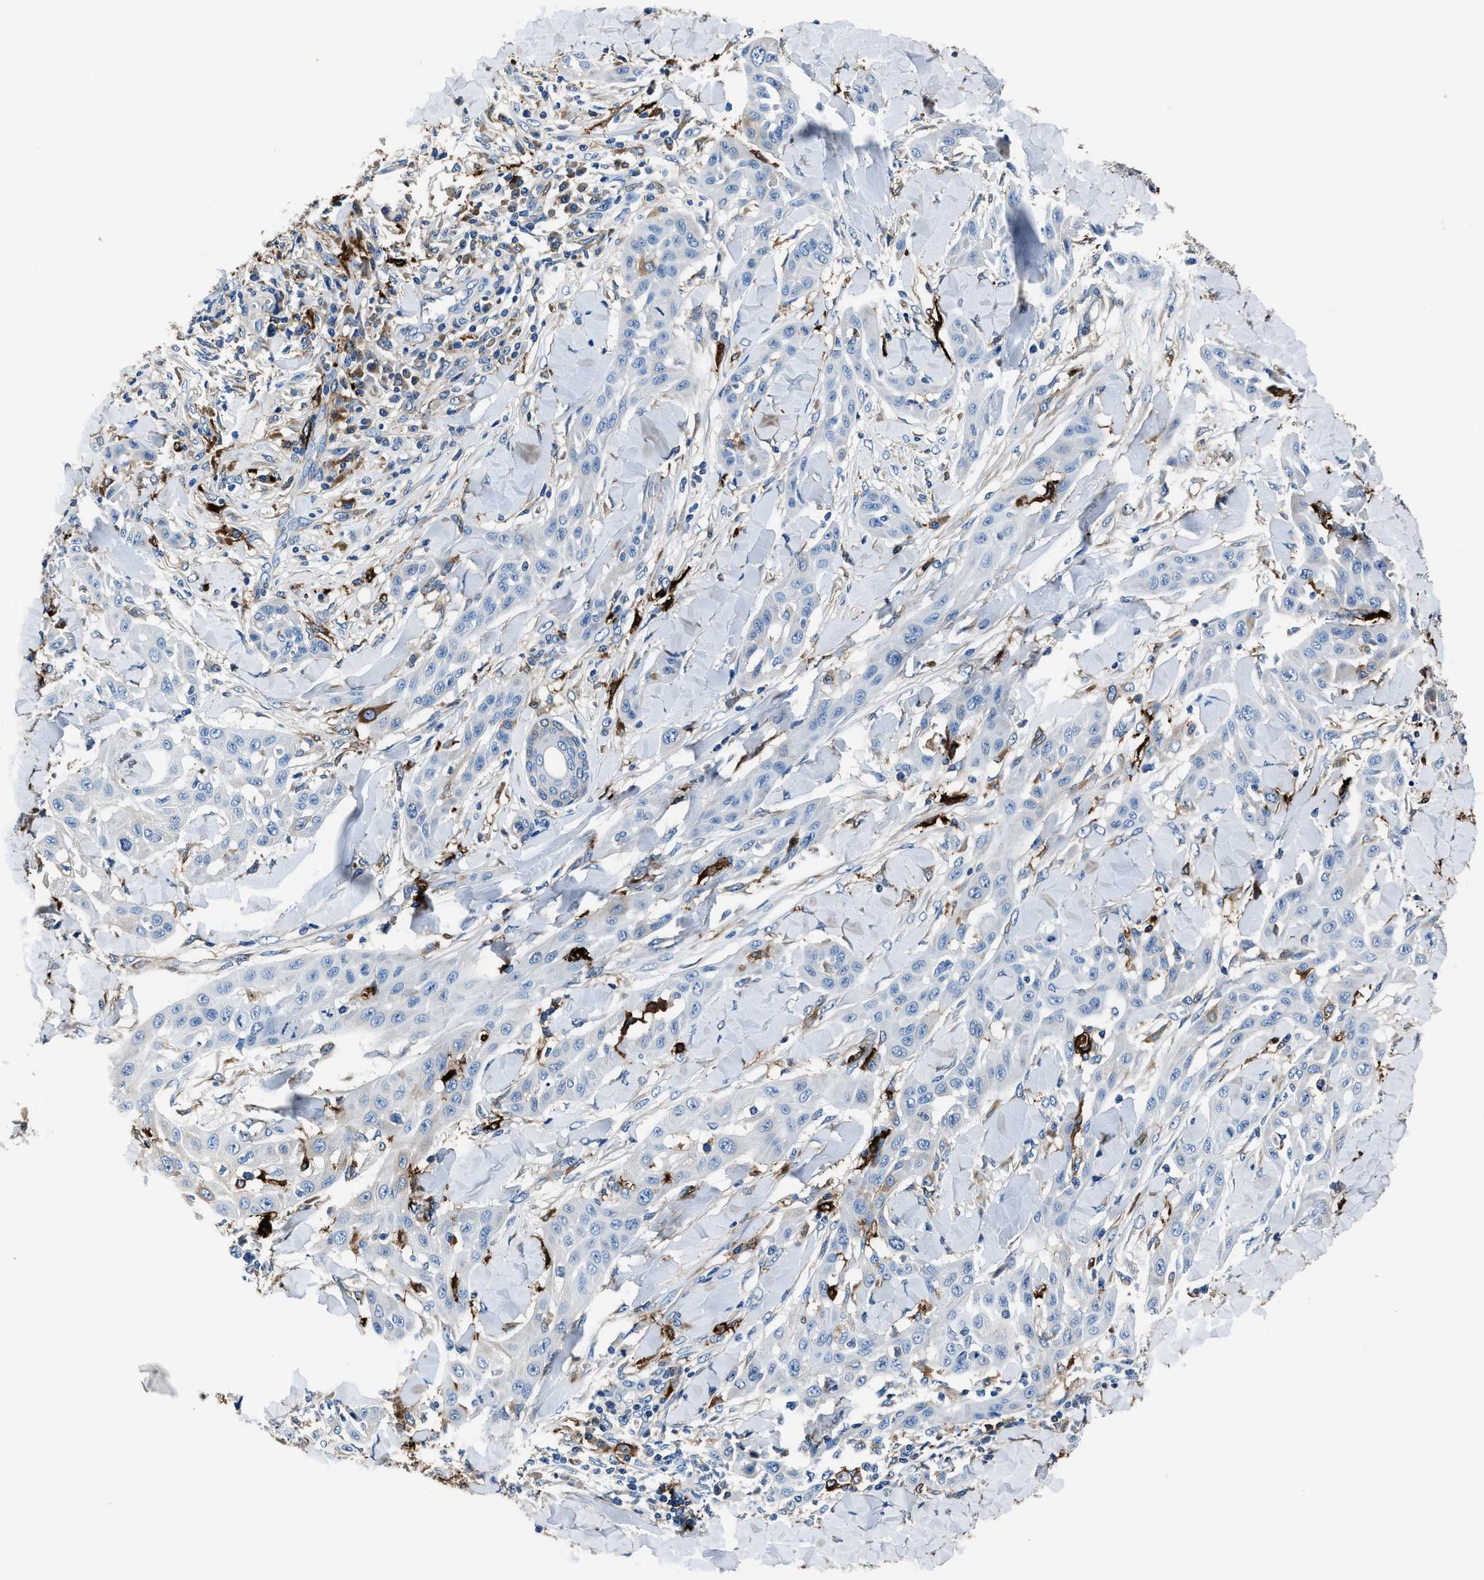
{"staining": {"intensity": "negative", "quantity": "none", "location": "none"}, "tissue": "skin cancer", "cell_type": "Tumor cells", "image_type": "cancer", "snomed": [{"axis": "morphology", "description": "Squamous cell carcinoma, NOS"}, {"axis": "topography", "description": "Skin"}], "caption": "IHC image of human squamous cell carcinoma (skin) stained for a protein (brown), which demonstrates no staining in tumor cells.", "gene": "FTL", "patient": {"sex": "male", "age": 24}}